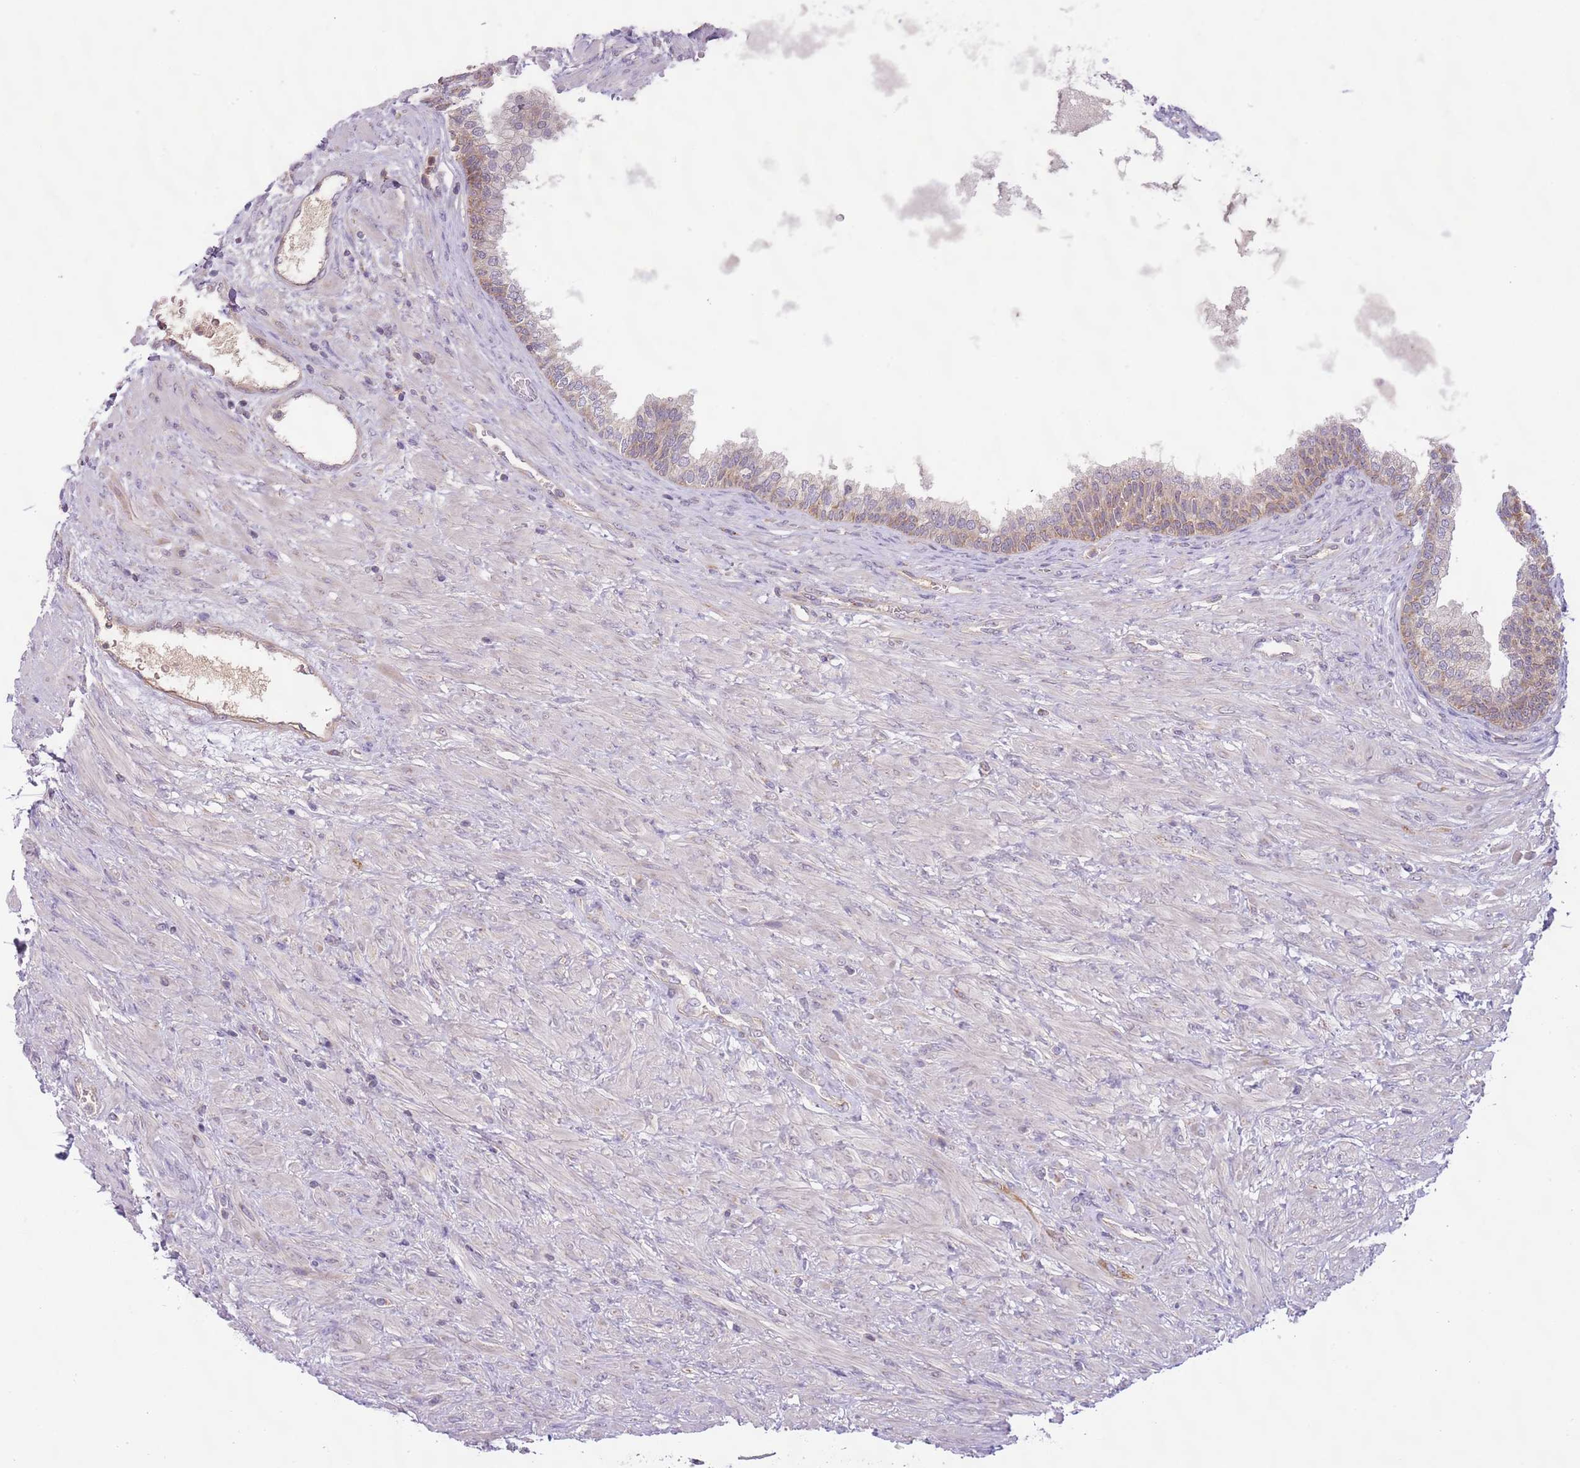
{"staining": {"intensity": "weak", "quantity": "25%-75%", "location": "cytoplasmic/membranous"}, "tissue": "prostate", "cell_type": "Glandular cells", "image_type": "normal", "snomed": [{"axis": "morphology", "description": "Normal tissue, NOS"}, {"axis": "topography", "description": "Prostate"}], "caption": "Immunohistochemical staining of unremarkable prostate exhibits 25%-75% levels of weak cytoplasmic/membranous protein staining in approximately 25%-75% of glandular cells. (IHC, brightfield microscopy, high magnification).", "gene": "SKOR2", "patient": {"sex": "male", "age": 76}}